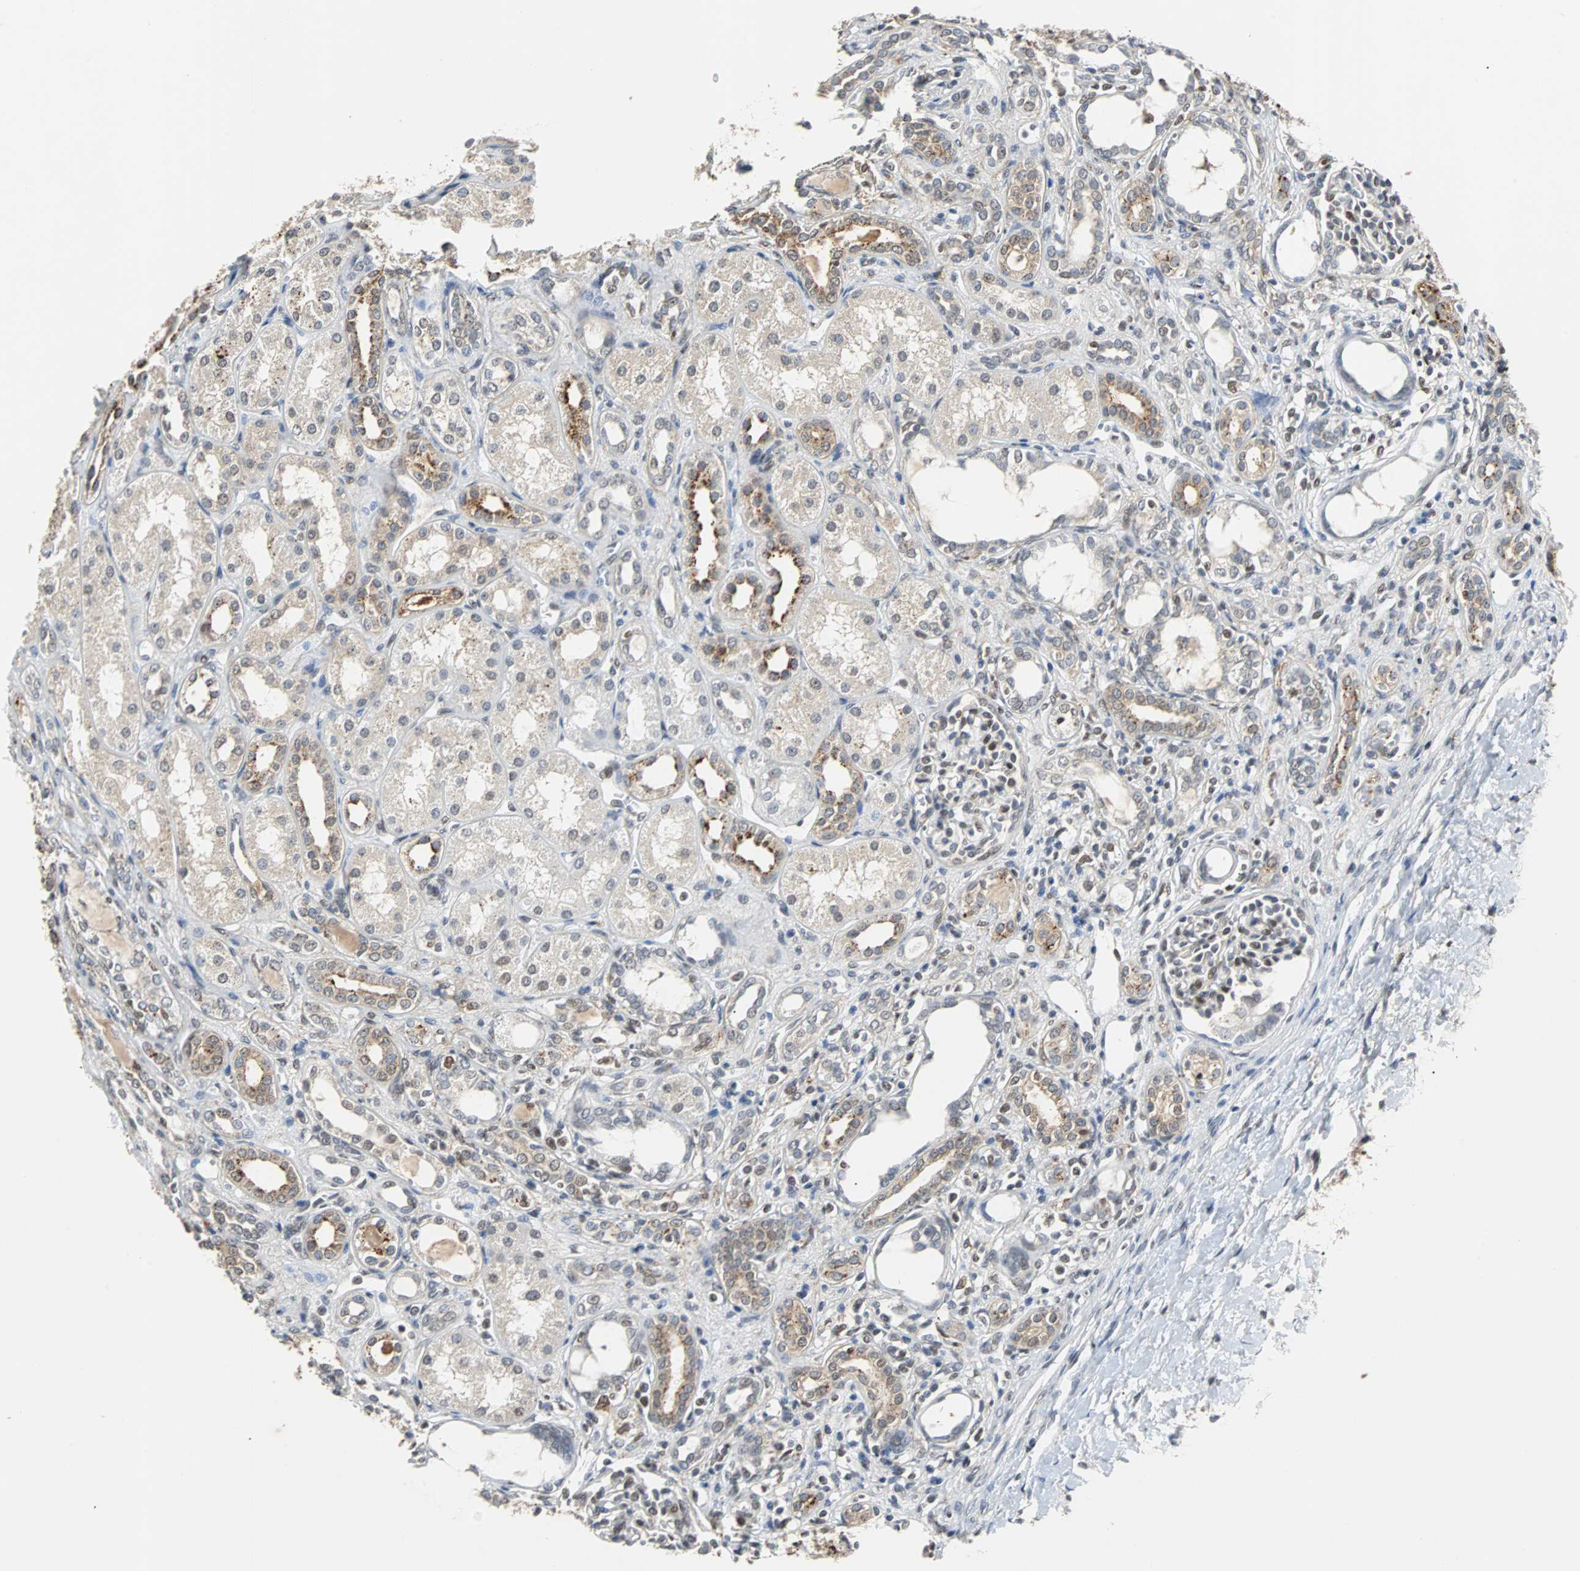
{"staining": {"intensity": "weak", "quantity": "25%-75%", "location": "cytoplasmic/membranous,nuclear"}, "tissue": "kidney", "cell_type": "Cells in glomeruli", "image_type": "normal", "snomed": [{"axis": "morphology", "description": "Normal tissue, NOS"}, {"axis": "topography", "description": "Kidney"}], "caption": "Immunohistochemistry (DAB (3,3'-diaminobenzidine)) staining of unremarkable kidney reveals weak cytoplasmic/membranous,nuclear protein staining in about 25%-75% of cells in glomeruli. The staining is performed using DAB brown chromogen to label protein expression. The nuclei are counter-stained blue using hematoxylin.", "gene": "HLX", "patient": {"sex": "male", "age": 7}}